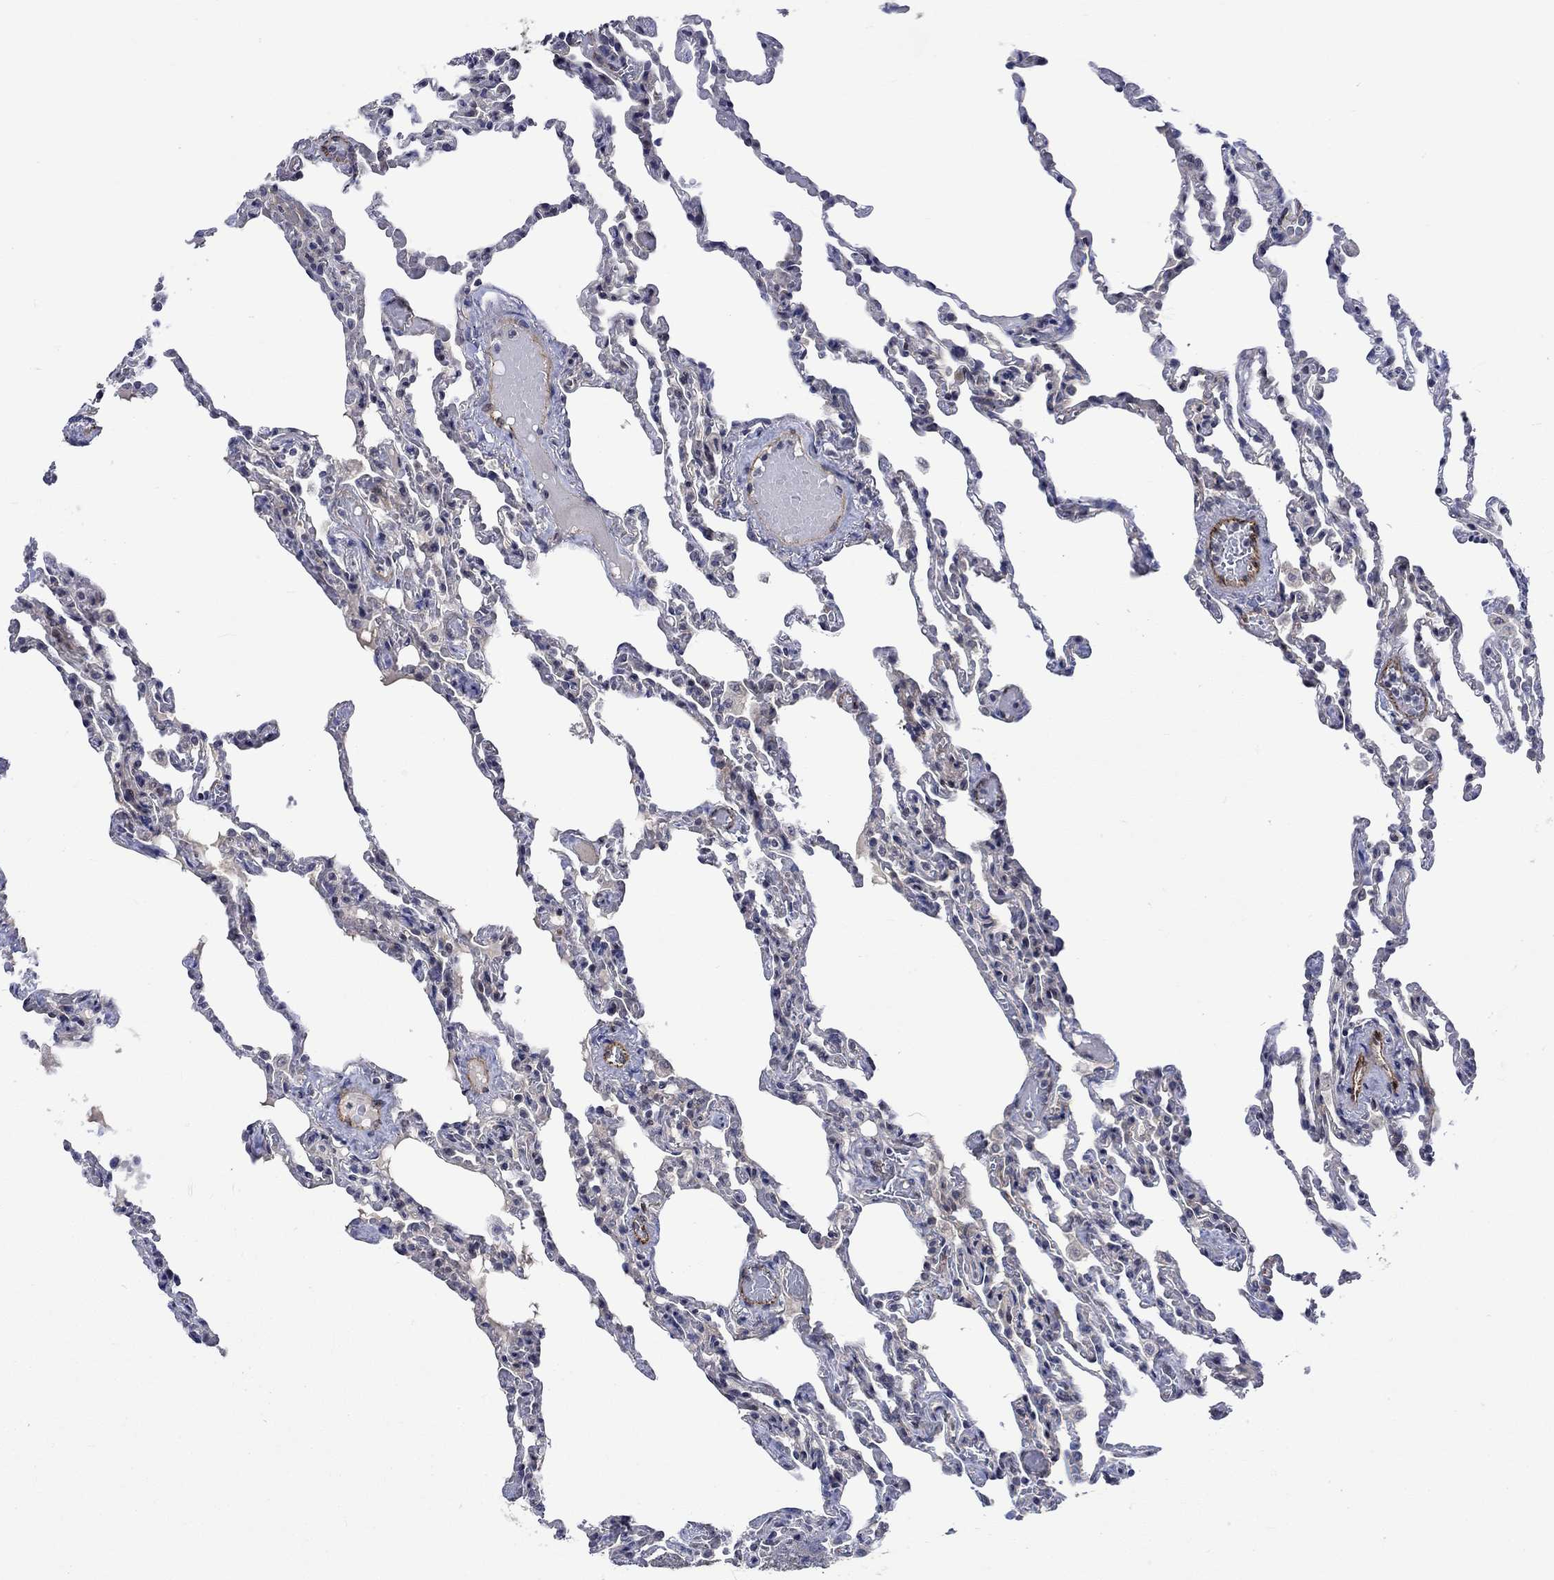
{"staining": {"intensity": "negative", "quantity": "none", "location": "none"}, "tissue": "lung", "cell_type": "Alveolar cells", "image_type": "normal", "snomed": [{"axis": "morphology", "description": "Normal tissue, NOS"}, {"axis": "topography", "description": "Lung"}], "caption": "Lung was stained to show a protein in brown. There is no significant staining in alveolar cells. The staining was performed using DAB to visualize the protein expression in brown, while the nuclei were stained in blue with hematoxylin (Magnification: 20x).", "gene": "GJA5", "patient": {"sex": "female", "age": 43}}